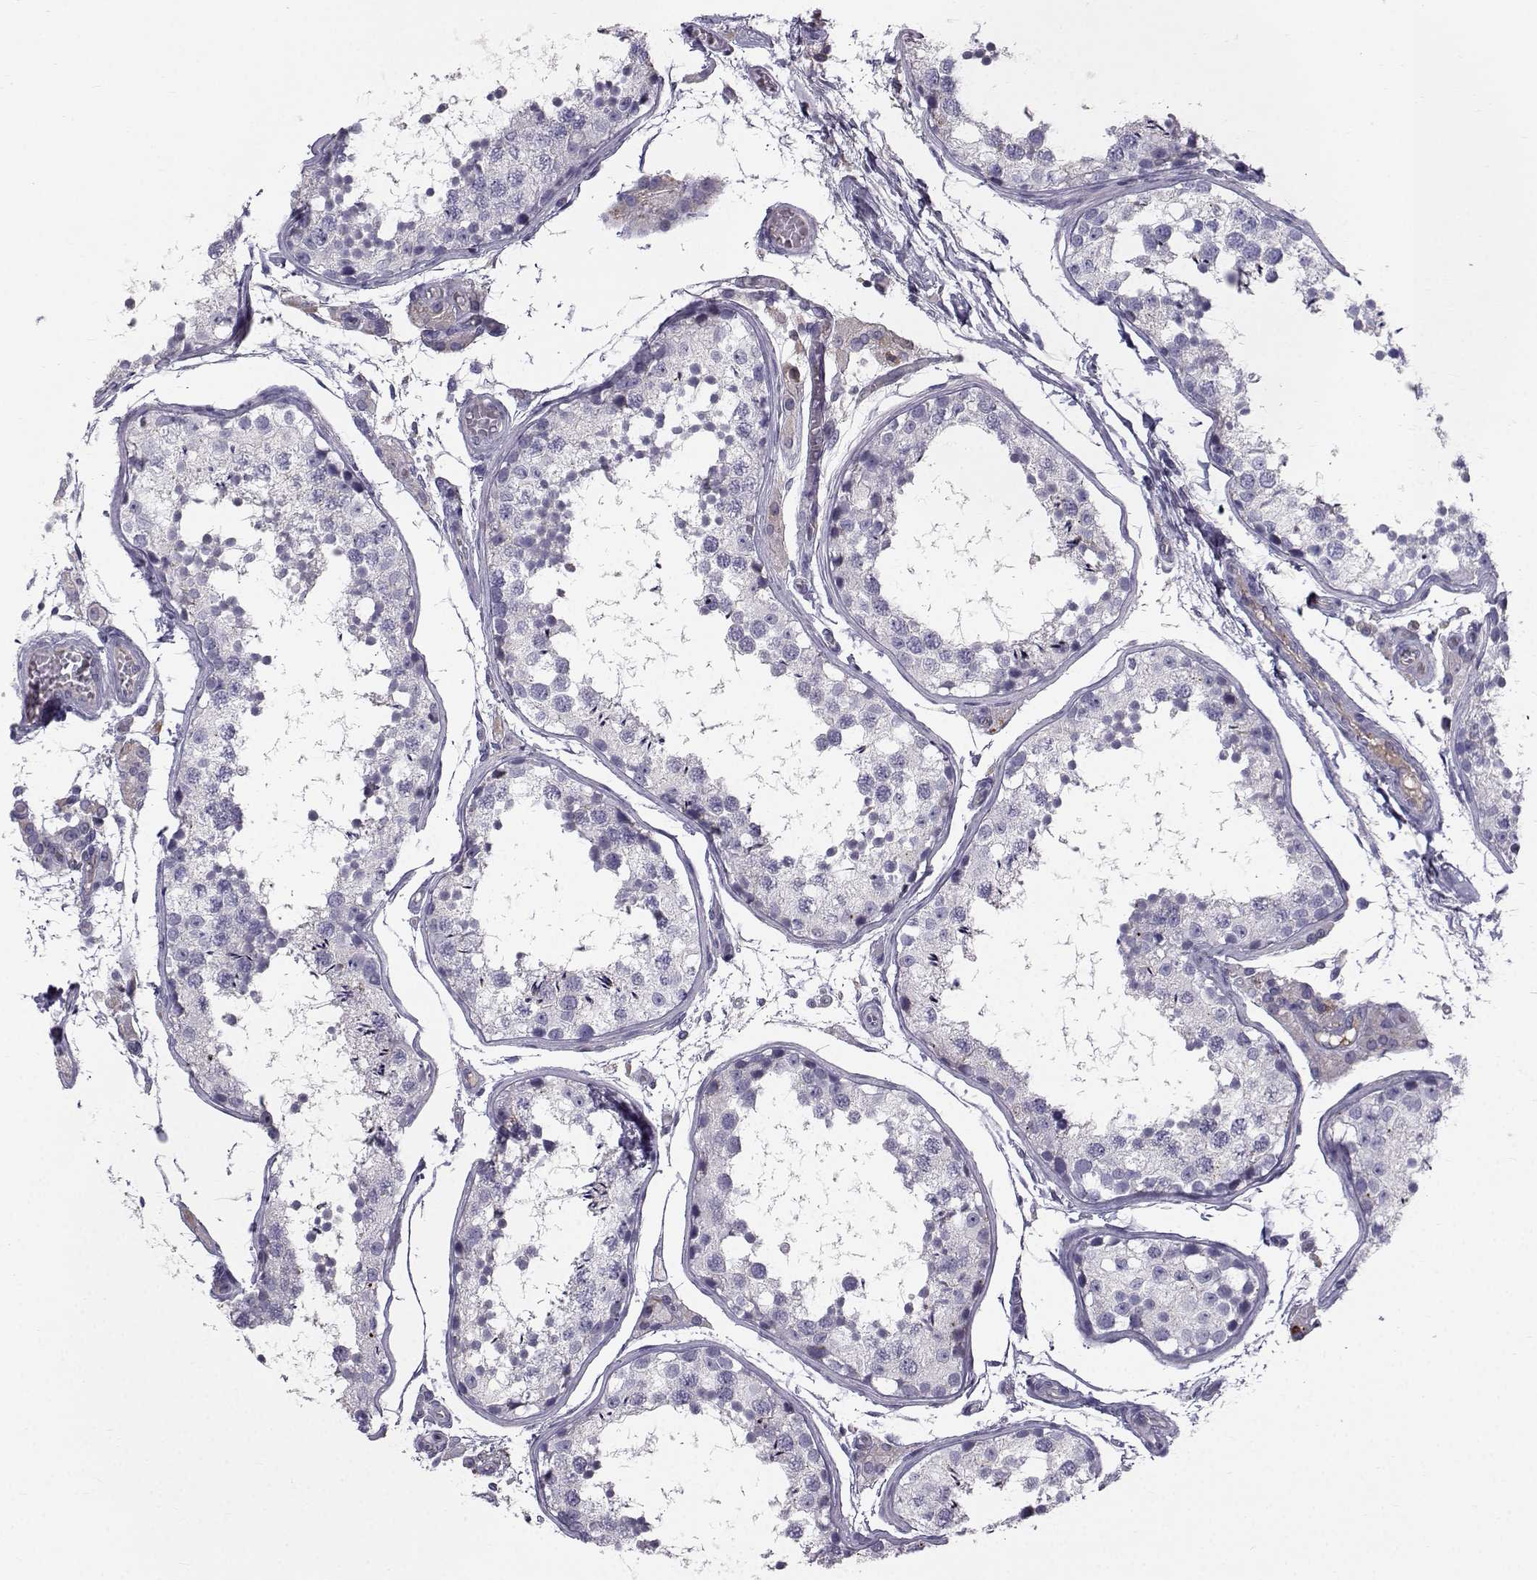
{"staining": {"intensity": "negative", "quantity": "none", "location": "none"}, "tissue": "testis", "cell_type": "Cells in seminiferous ducts", "image_type": "normal", "snomed": [{"axis": "morphology", "description": "Normal tissue, NOS"}, {"axis": "topography", "description": "Testis"}], "caption": "Immunohistochemistry (IHC) histopathology image of normal testis: human testis stained with DAB (3,3'-diaminobenzidine) exhibits no significant protein expression in cells in seminiferous ducts.", "gene": "CALCR", "patient": {"sex": "male", "age": 29}}